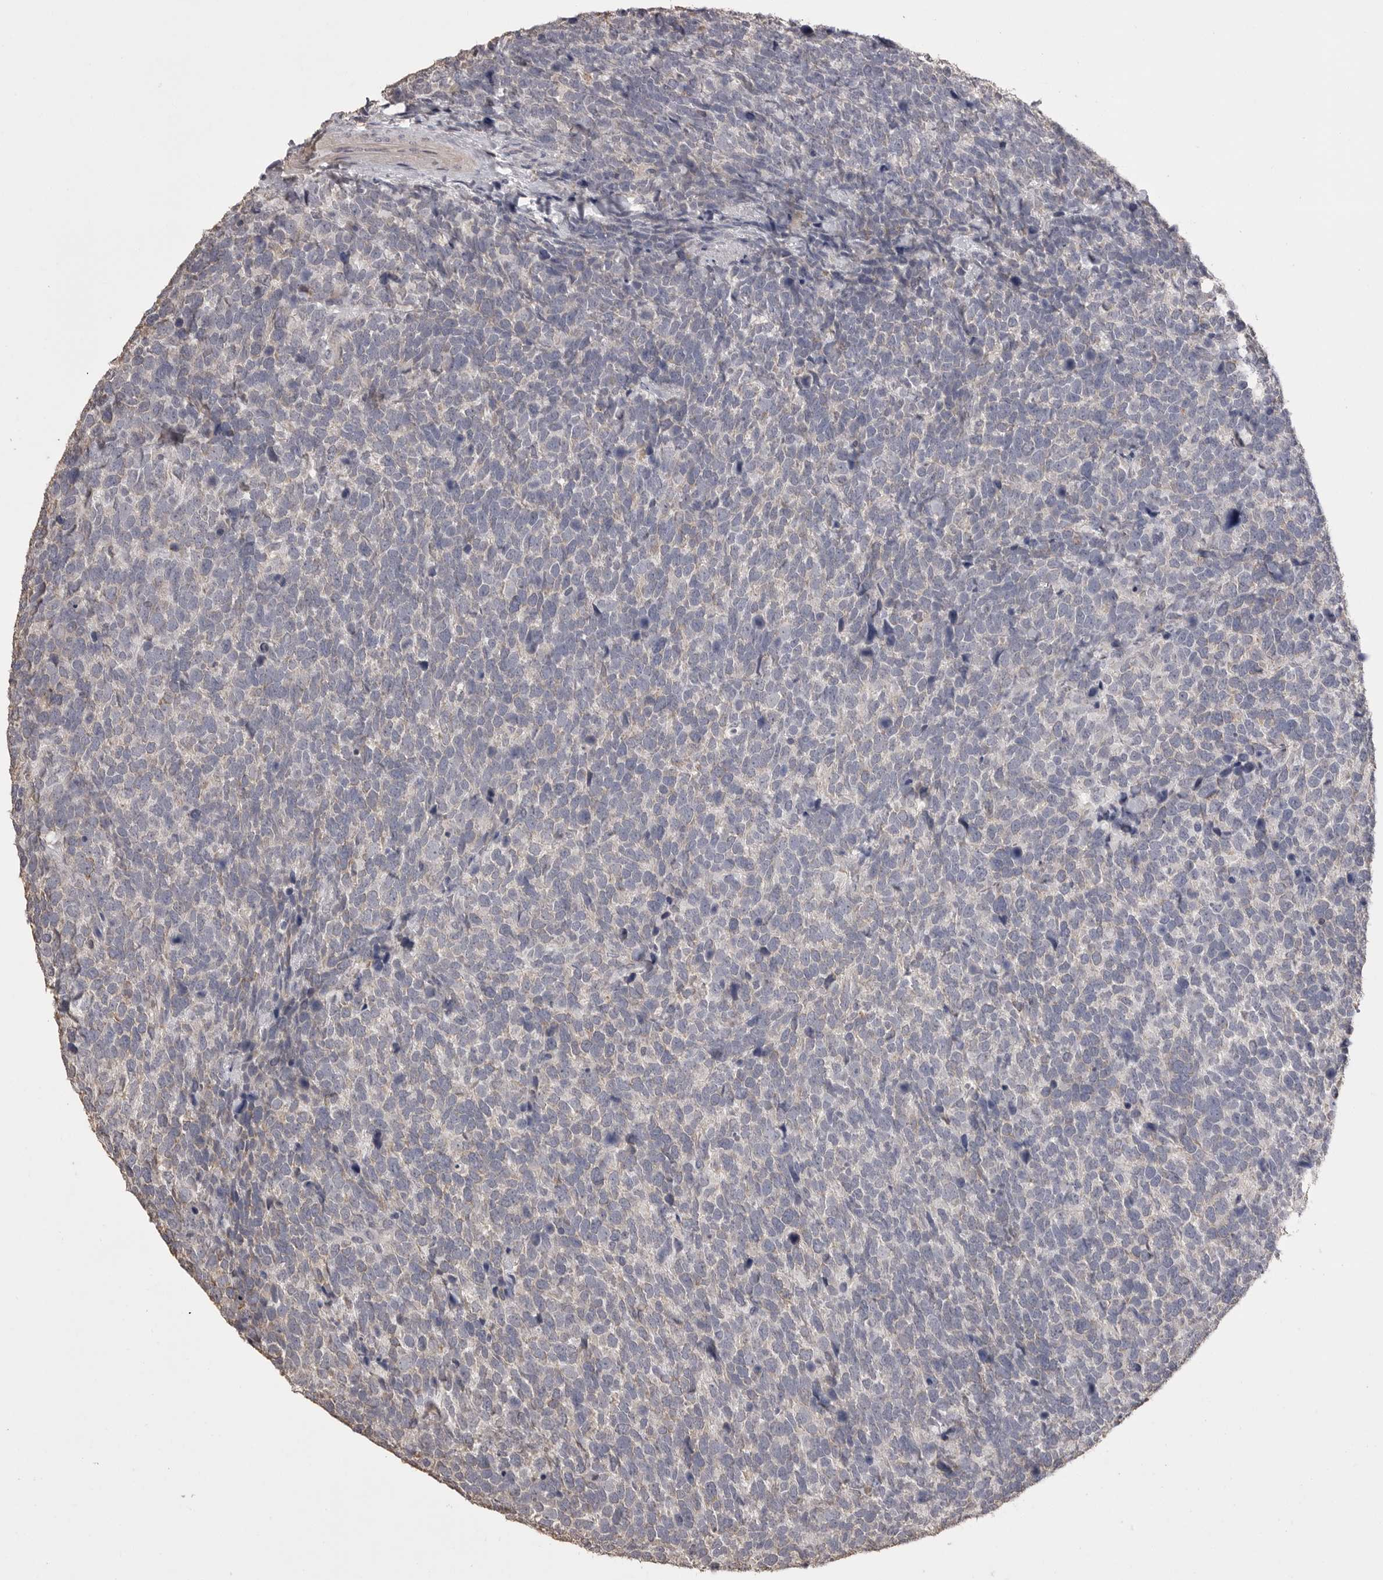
{"staining": {"intensity": "weak", "quantity": "<25%", "location": "cytoplasmic/membranous"}, "tissue": "urothelial cancer", "cell_type": "Tumor cells", "image_type": "cancer", "snomed": [{"axis": "morphology", "description": "Urothelial carcinoma, High grade"}, {"axis": "topography", "description": "Urinary bladder"}], "caption": "IHC of human urothelial cancer reveals no expression in tumor cells.", "gene": "MMP7", "patient": {"sex": "female", "age": 82}}